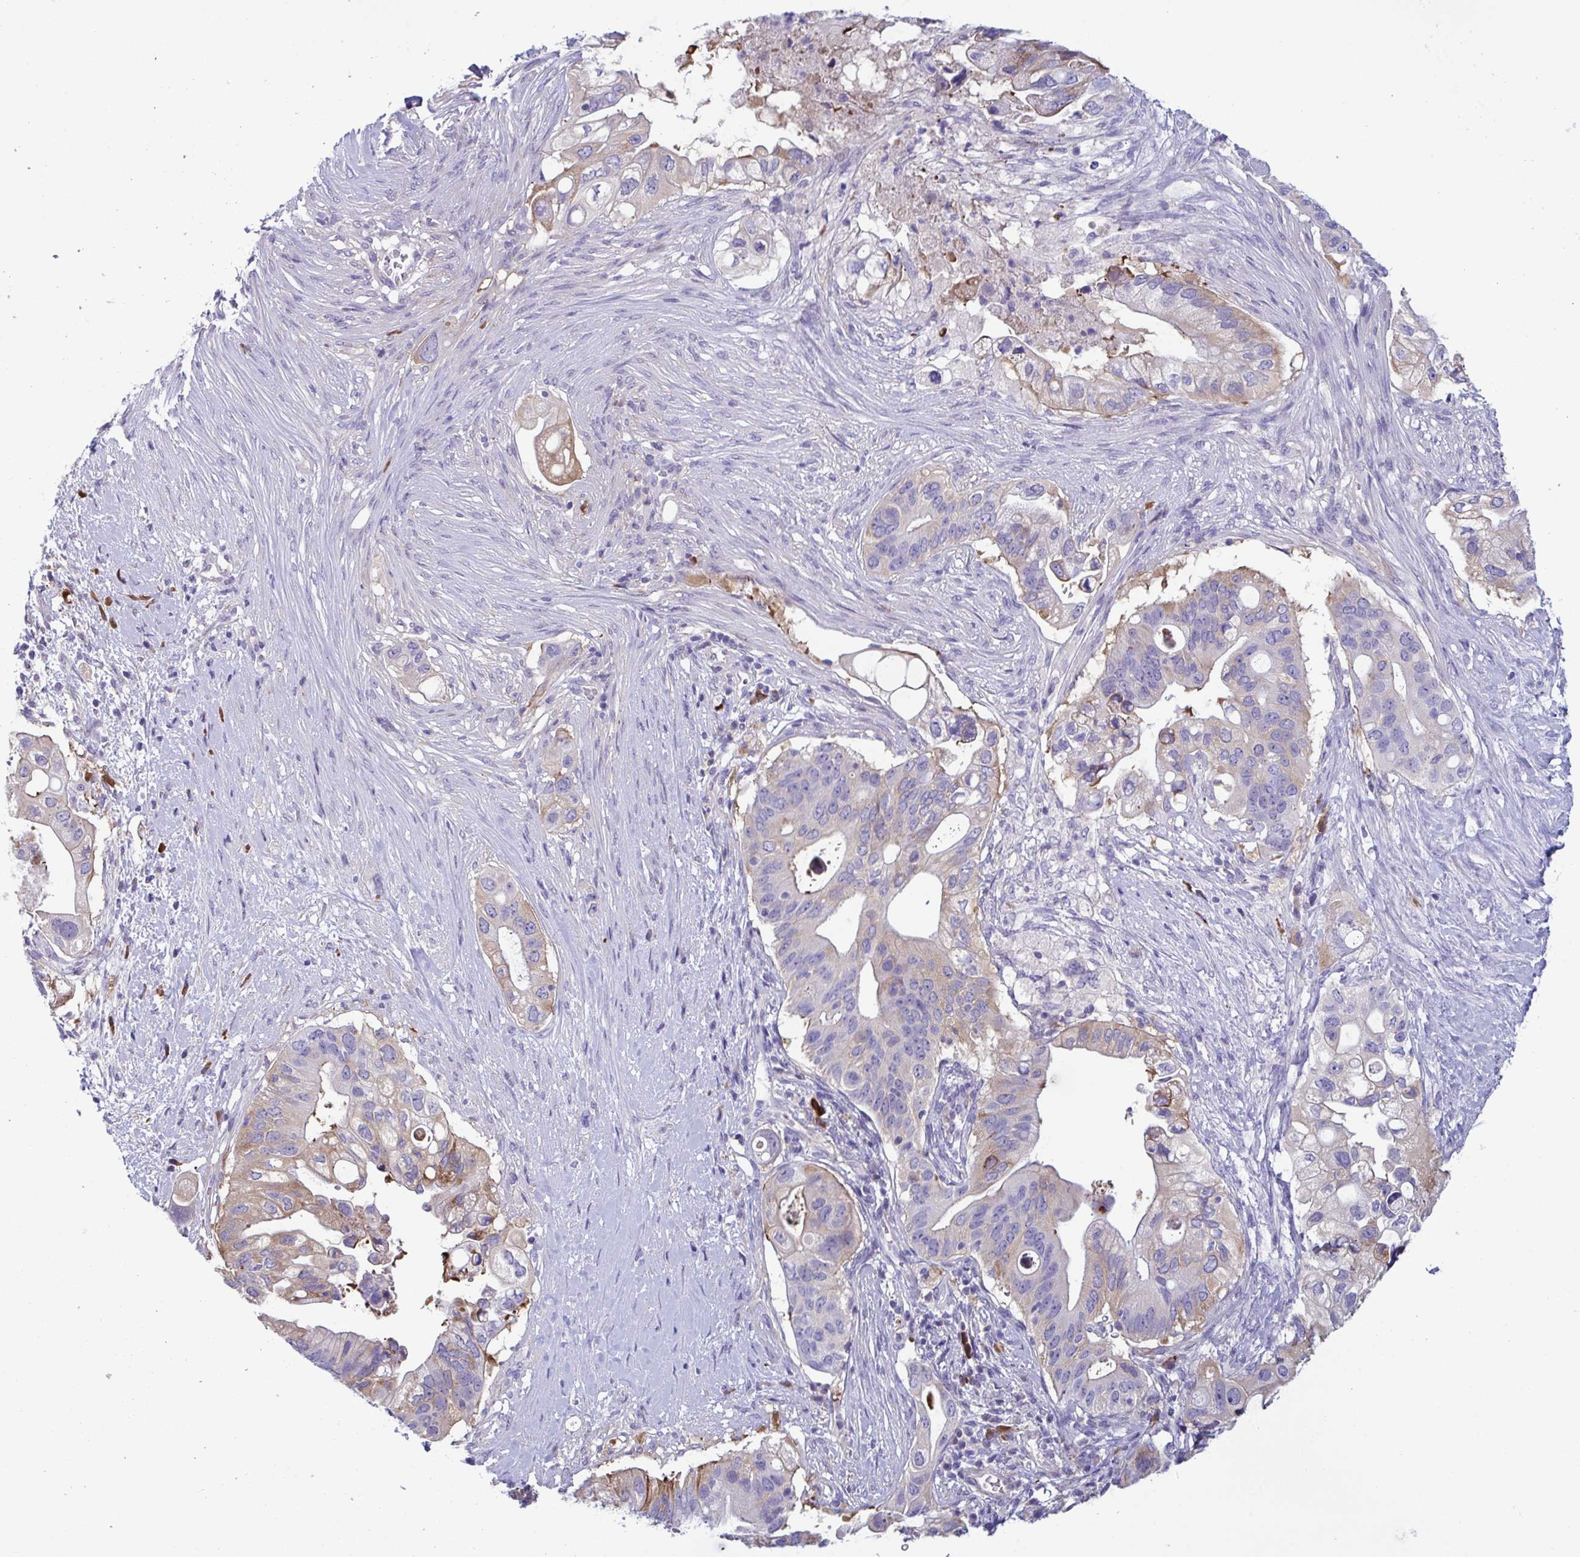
{"staining": {"intensity": "weak", "quantity": "<25%", "location": "cytoplasmic/membranous"}, "tissue": "pancreatic cancer", "cell_type": "Tumor cells", "image_type": "cancer", "snomed": [{"axis": "morphology", "description": "Adenocarcinoma, NOS"}, {"axis": "topography", "description": "Pancreas"}], "caption": "An image of human pancreatic adenocarcinoma is negative for staining in tumor cells.", "gene": "MS4A14", "patient": {"sex": "female", "age": 72}}